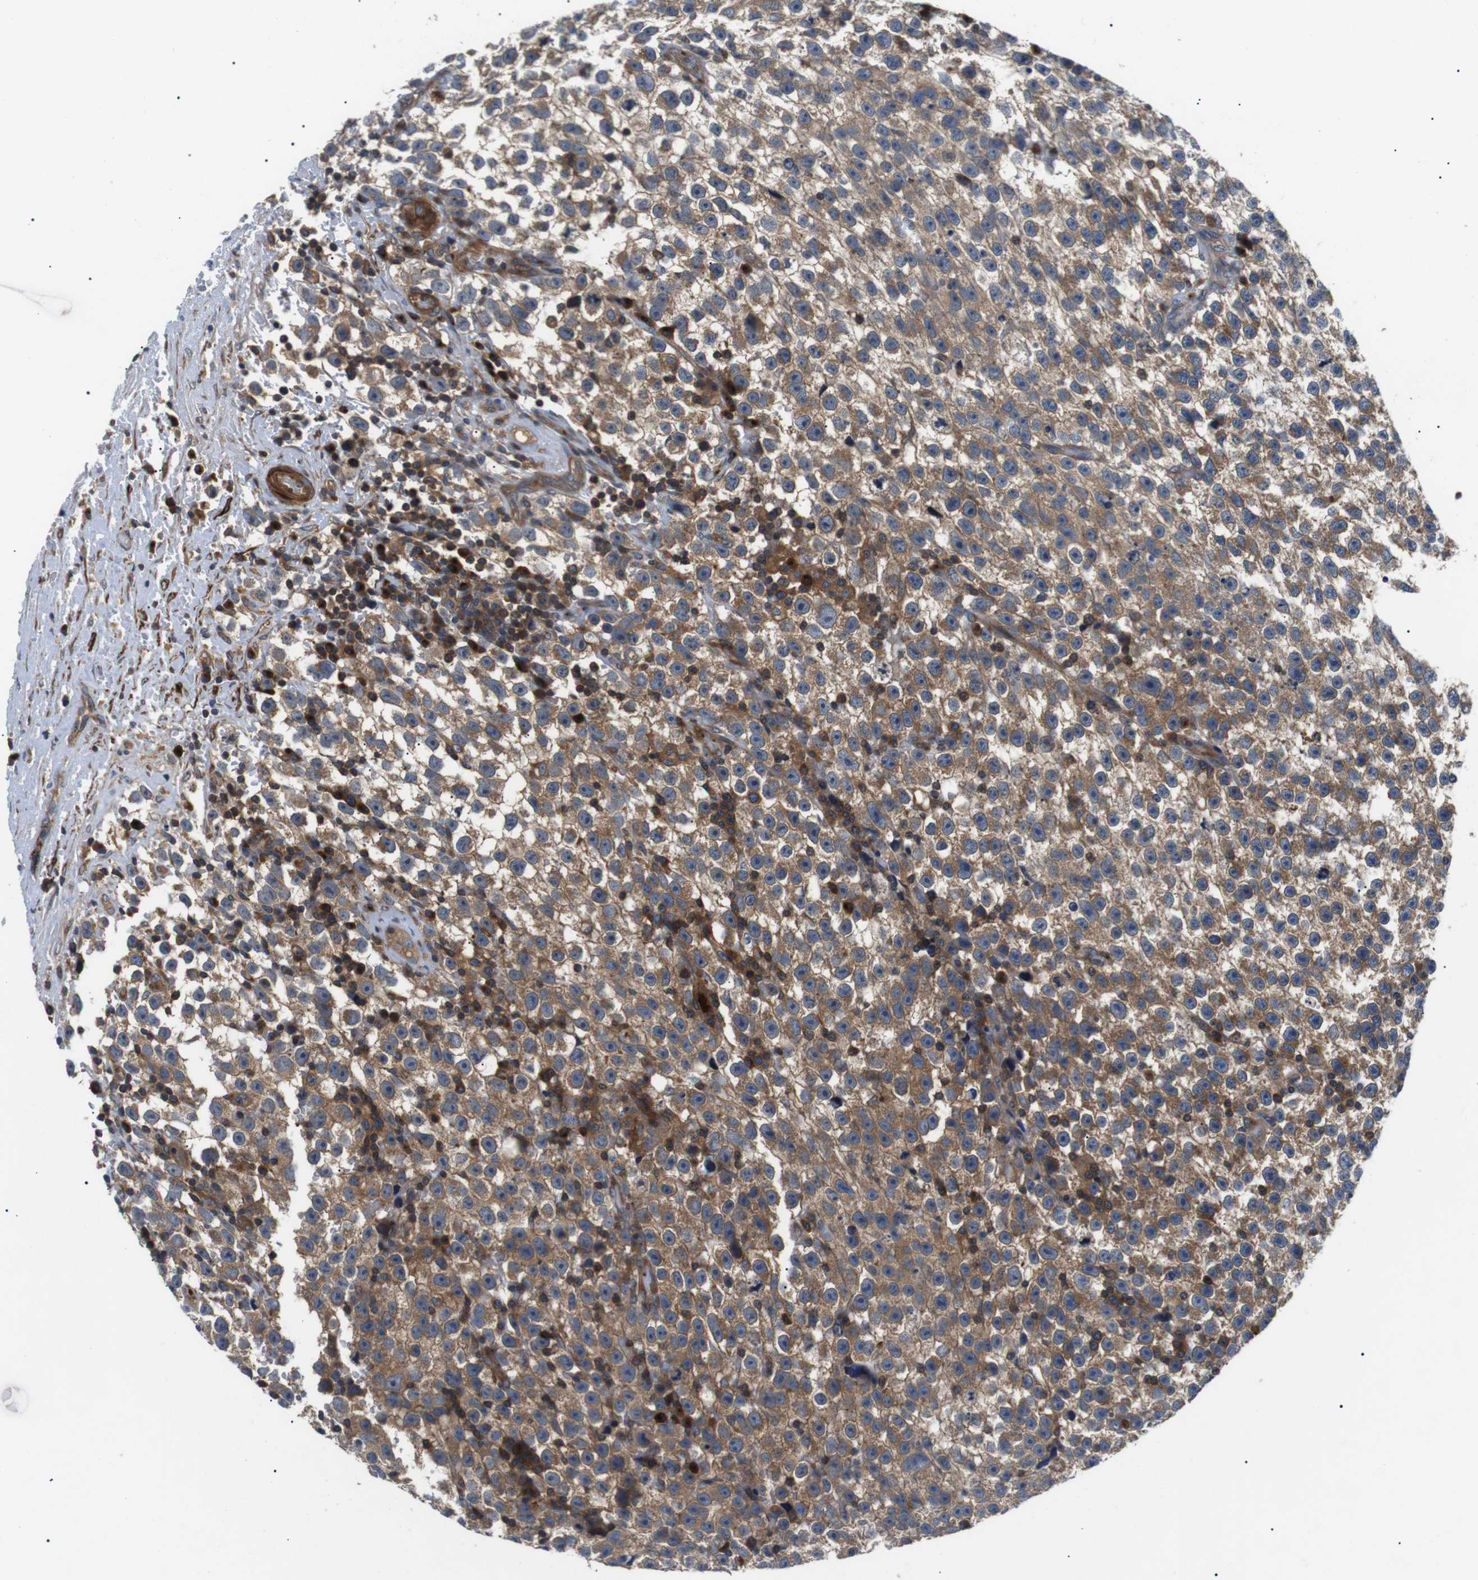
{"staining": {"intensity": "moderate", "quantity": ">75%", "location": "cytoplasmic/membranous"}, "tissue": "testis cancer", "cell_type": "Tumor cells", "image_type": "cancer", "snomed": [{"axis": "morphology", "description": "Seminoma, NOS"}, {"axis": "topography", "description": "Testis"}], "caption": "Approximately >75% of tumor cells in seminoma (testis) display moderate cytoplasmic/membranous protein expression as visualized by brown immunohistochemical staining.", "gene": "DIPK1A", "patient": {"sex": "male", "age": 33}}